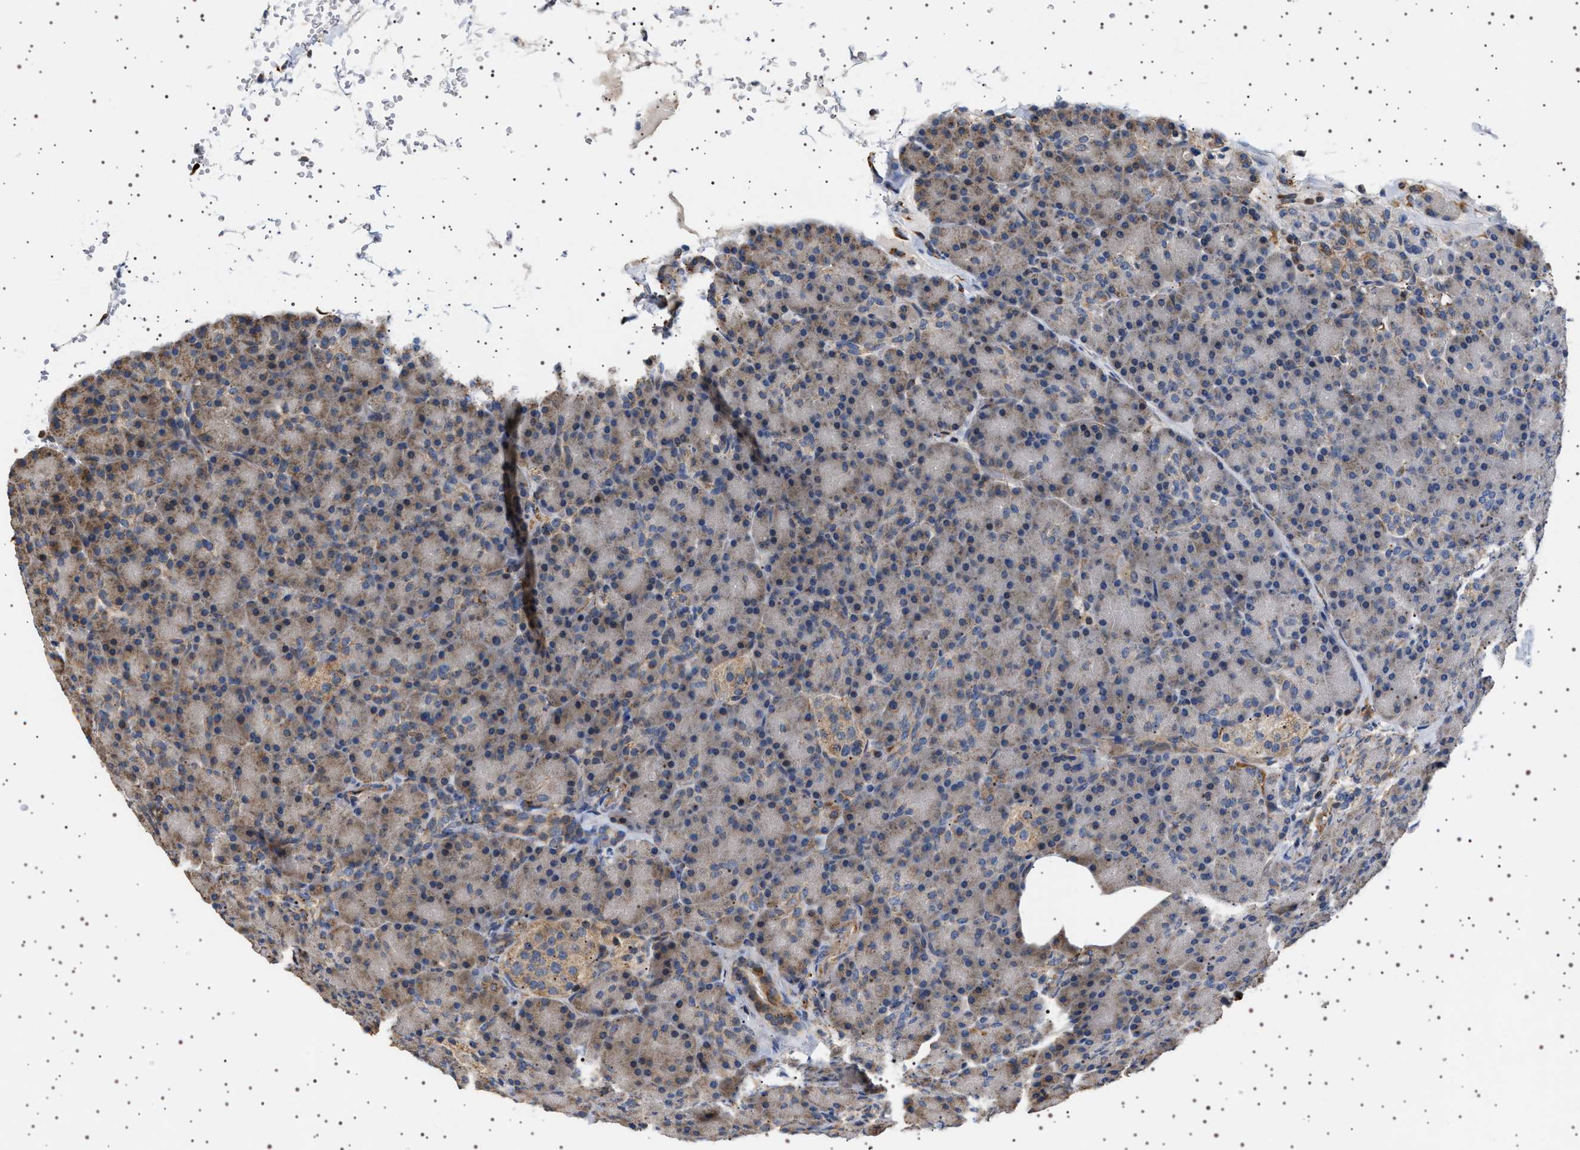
{"staining": {"intensity": "weak", "quantity": "25%-75%", "location": "cytoplasmic/membranous"}, "tissue": "pancreas", "cell_type": "Exocrine glandular cells", "image_type": "normal", "snomed": [{"axis": "morphology", "description": "Normal tissue, NOS"}, {"axis": "topography", "description": "Pancreas"}], "caption": "Weak cytoplasmic/membranous expression for a protein is appreciated in approximately 25%-75% of exocrine glandular cells of normal pancreas using IHC.", "gene": "TRUB2", "patient": {"sex": "female", "age": 43}}